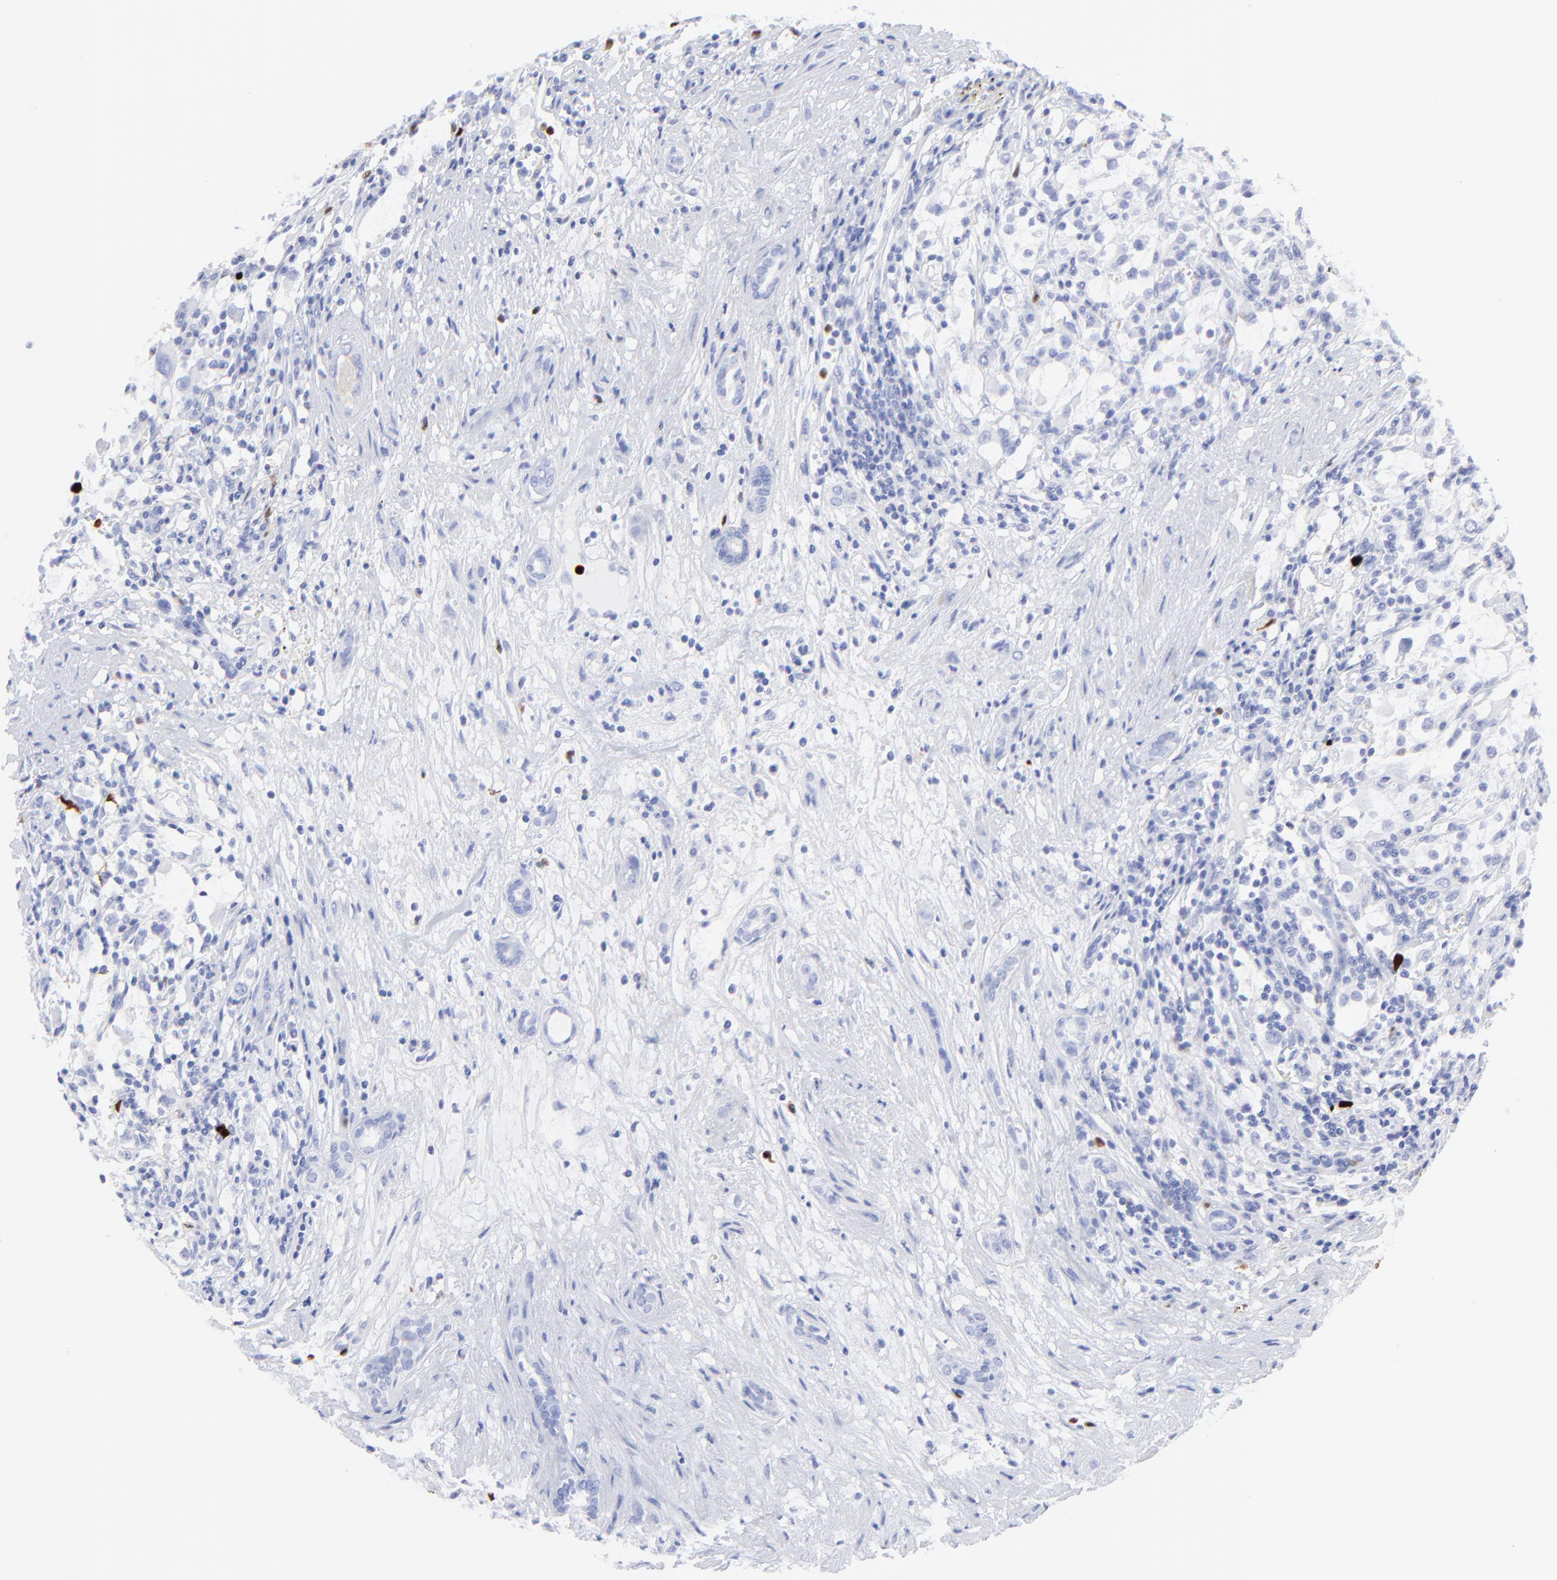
{"staining": {"intensity": "negative", "quantity": "none", "location": "none"}, "tissue": "renal cancer", "cell_type": "Tumor cells", "image_type": "cancer", "snomed": [{"axis": "morphology", "description": "Adenocarcinoma, NOS"}, {"axis": "topography", "description": "Kidney"}], "caption": "Immunohistochemistry (IHC) histopathology image of human renal adenocarcinoma stained for a protein (brown), which displays no expression in tumor cells. Brightfield microscopy of IHC stained with DAB (brown) and hematoxylin (blue), captured at high magnification.", "gene": "S100A12", "patient": {"sex": "female", "age": 52}}